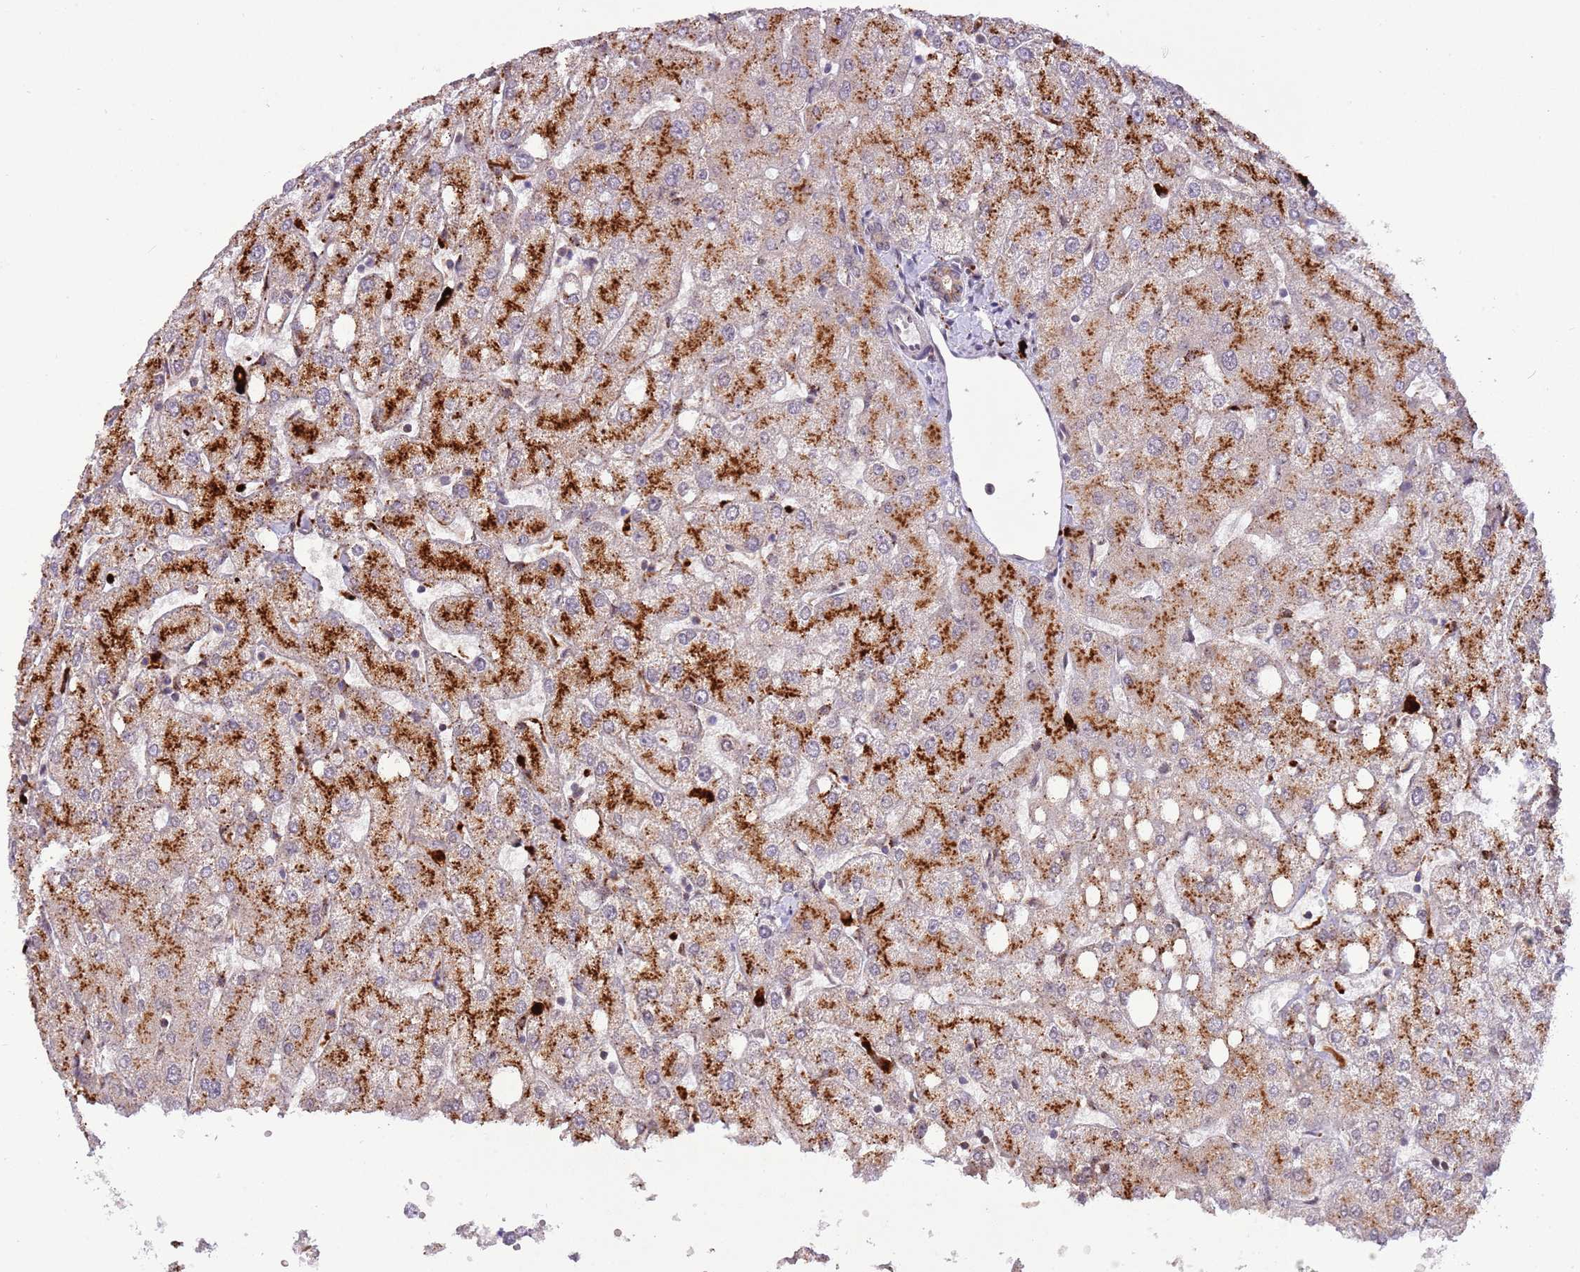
{"staining": {"intensity": "weak", "quantity": ">75%", "location": "cytoplasmic/membranous"}, "tissue": "liver", "cell_type": "Cholangiocytes", "image_type": "normal", "snomed": [{"axis": "morphology", "description": "Normal tissue, NOS"}, {"axis": "topography", "description": "Liver"}], "caption": "Immunohistochemistry micrograph of unremarkable liver: liver stained using immunohistochemistry (IHC) exhibits low levels of weak protein expression localized specifically in the cytoplasmic/membranous of cholangiocytes, appearing as a cytoplasmic/membranous brown color.", "gene": "TRIM27", "patient": {"sex": "female", "age": 54}}